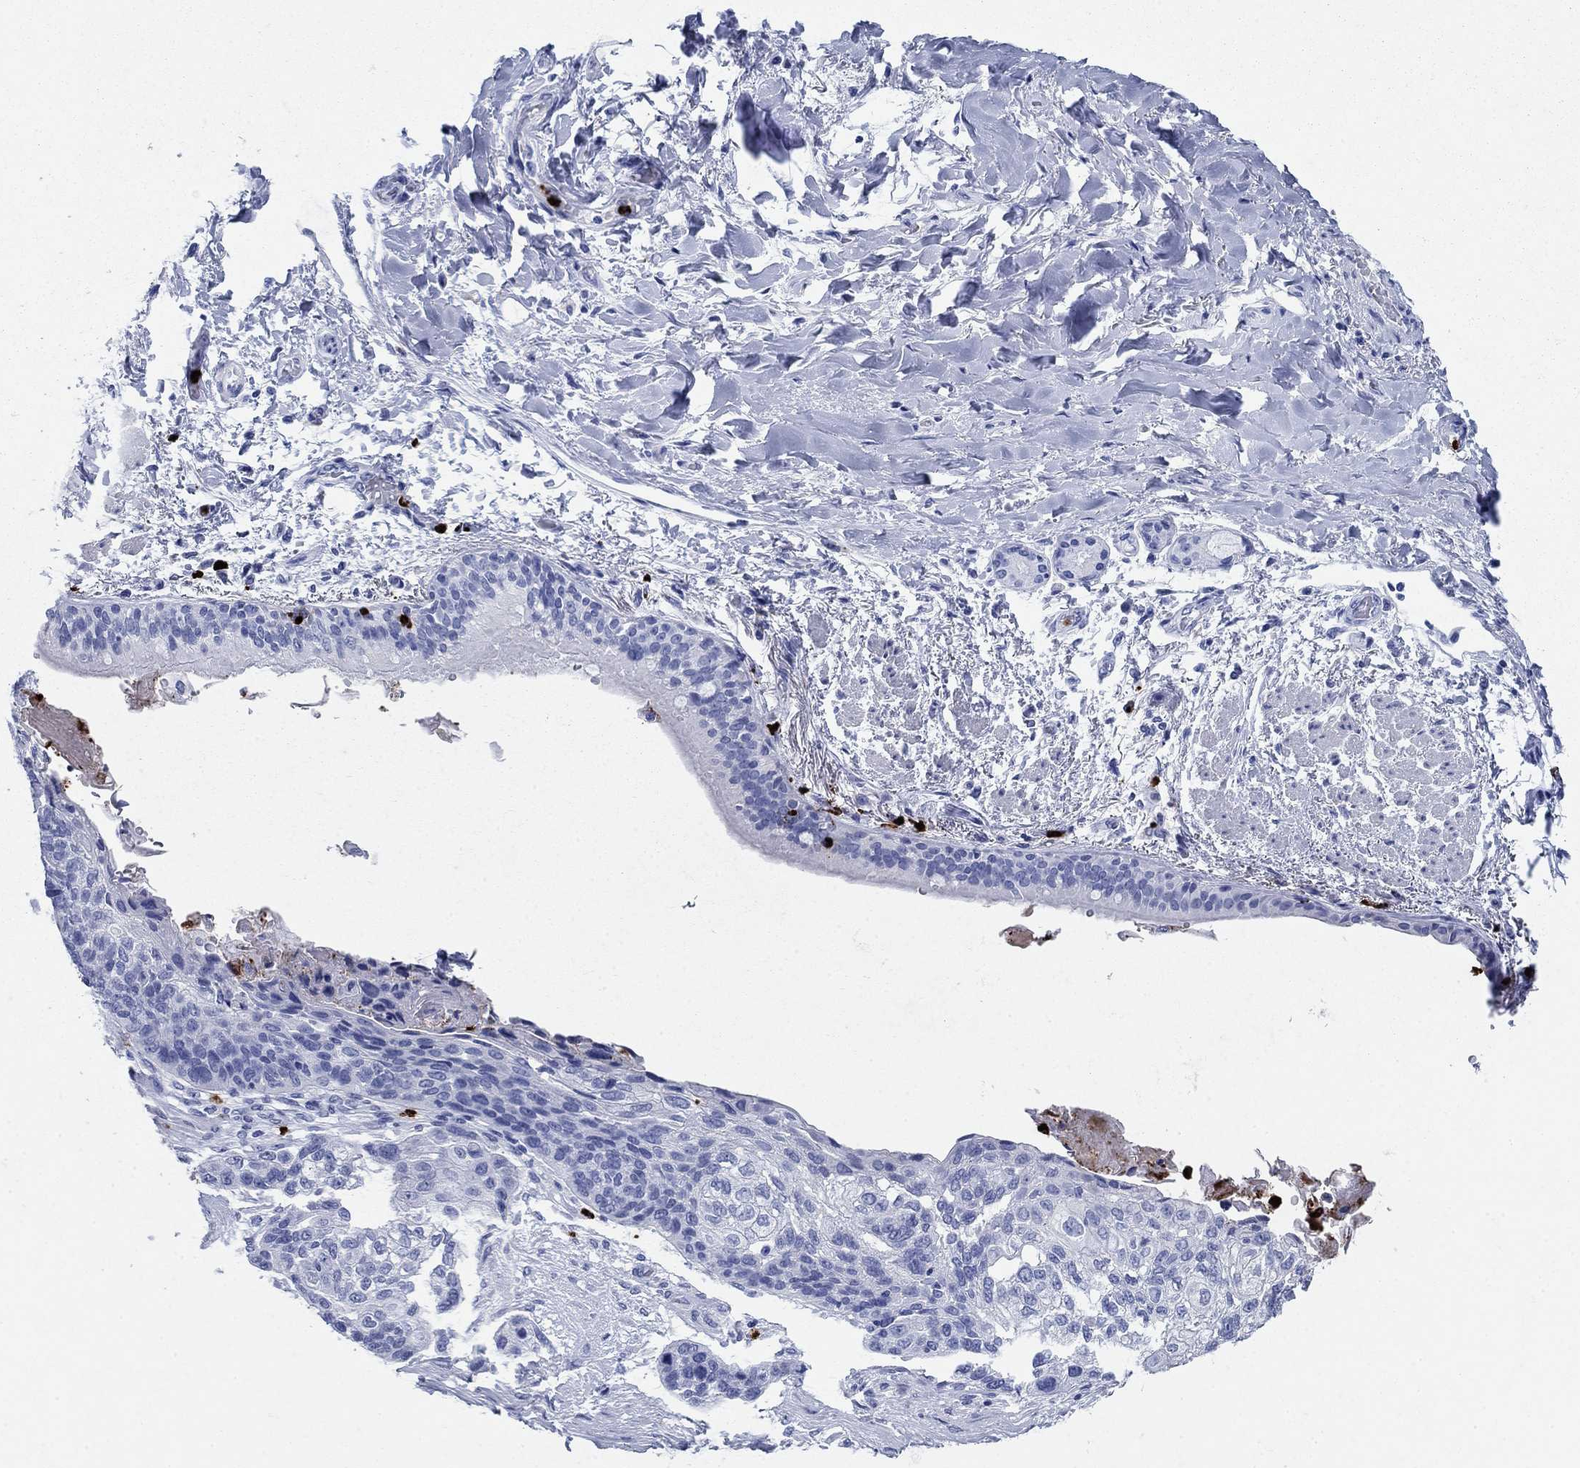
{"staining": {"intensity": "negative", "quantity": "none", "location": "none"}, "tissue": "lung cancer", "cell_type": "Tumor cells", "image_type": "cancer", "snomed": [{"axis": "morphology", "description": "Squamous cell carcinoma, NOS"}, {"axis": "topography", "description": "Lung"}], "caption": "This is an immunohistochemistry image of human lung cancer. There is no positivity in tumor cells.", "gene": "AZU1", "patient": {"sex": "male", "age": 69}}